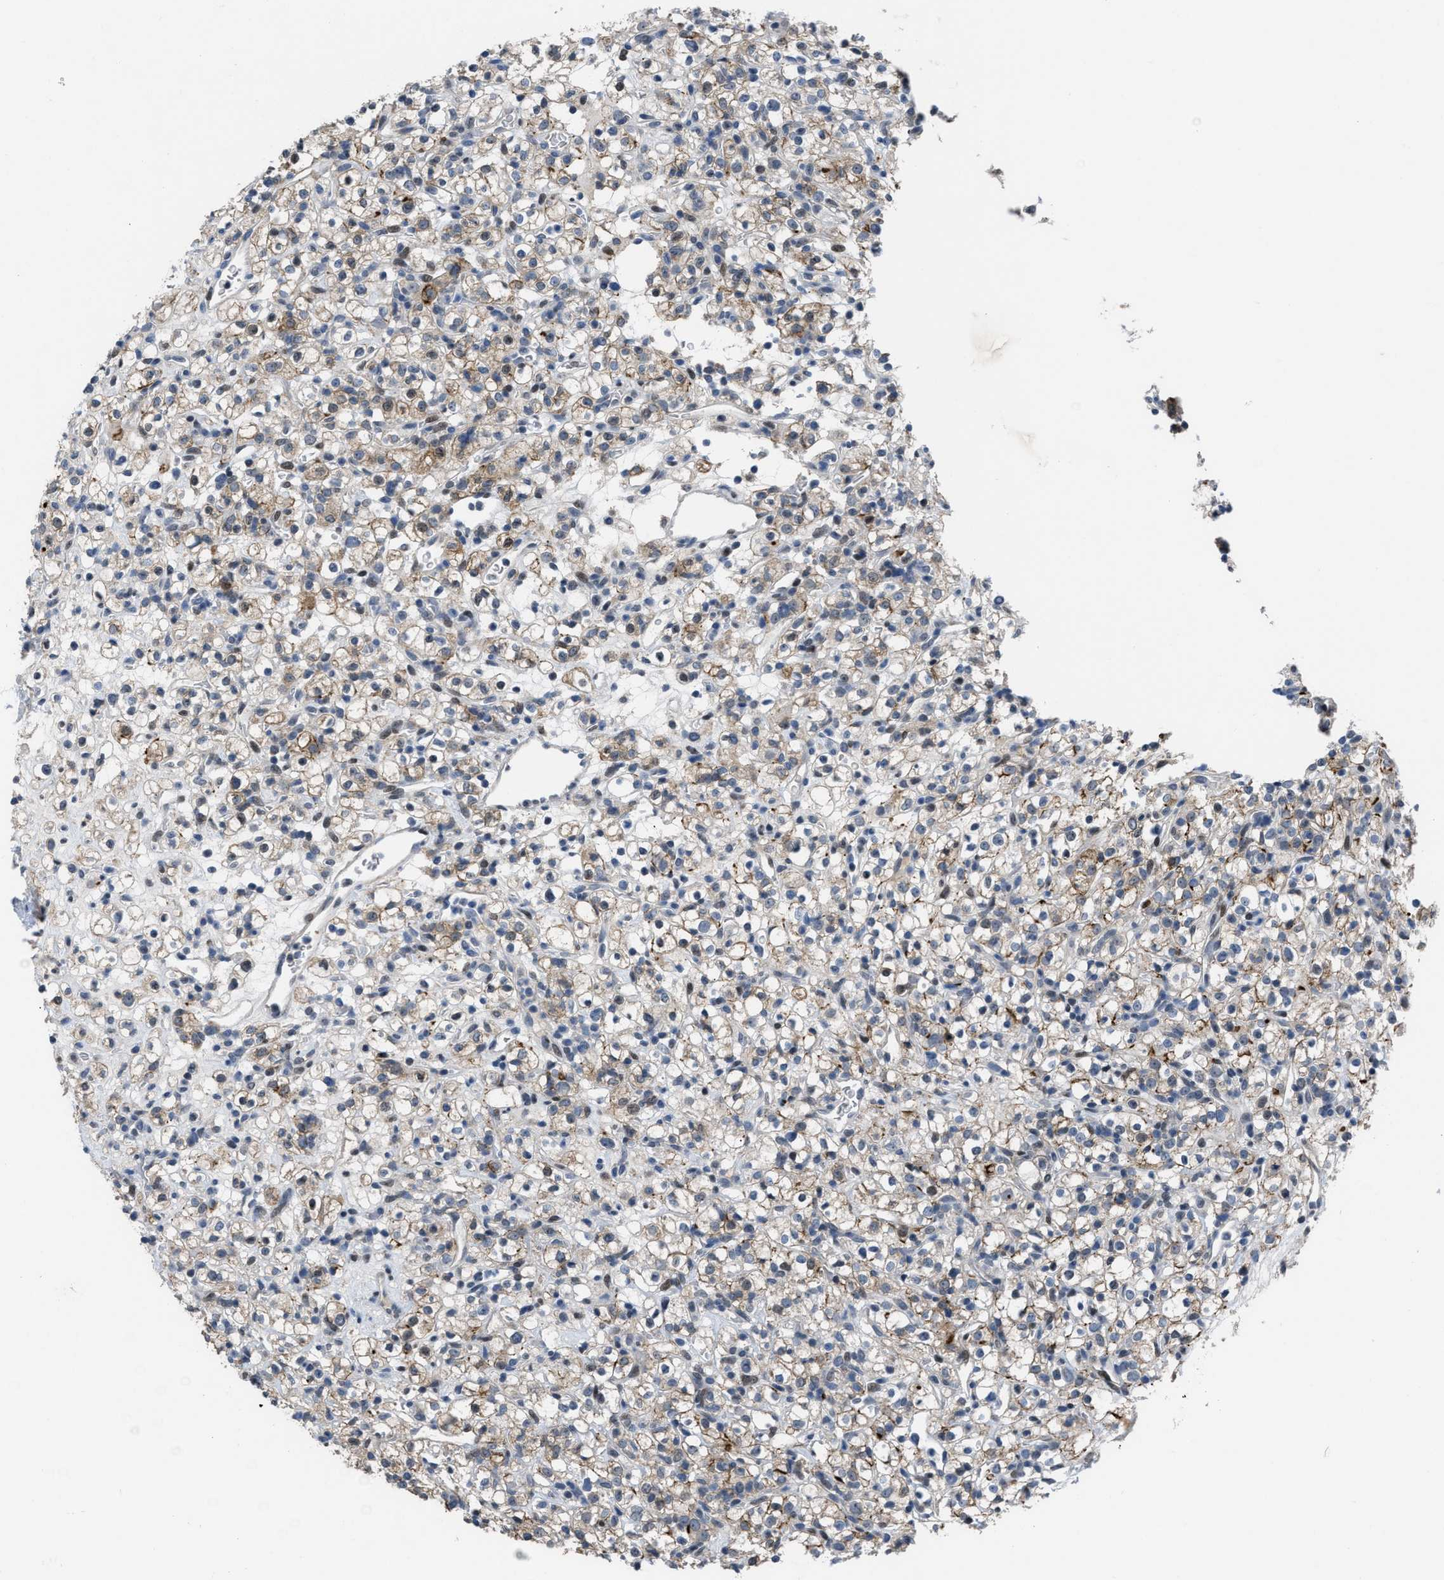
{"staining": {"intensity": "moderate", "quantity": ">75%", "location": "cytoplasmic/membranous"}, "tissue": "renal cancer", "cell_type": "Tumor cells", "image_type": "cancer", "snomed": [{"axis": "morphology", "description": "Normal tissue, NOS"}, {"axis": "morphology", "description": "Adenocarcinoma, NOS"}, {"axis": "topography", "description": "Kidney"}], "caption": "Protein expression analysis of adenocarcinoma (renal) reveals moderate cytoplasmic/membranous staining in approximately >75% of tumor cells.", "gene": "SETDB1", "patient": {"sex": "female", "age": 72}}